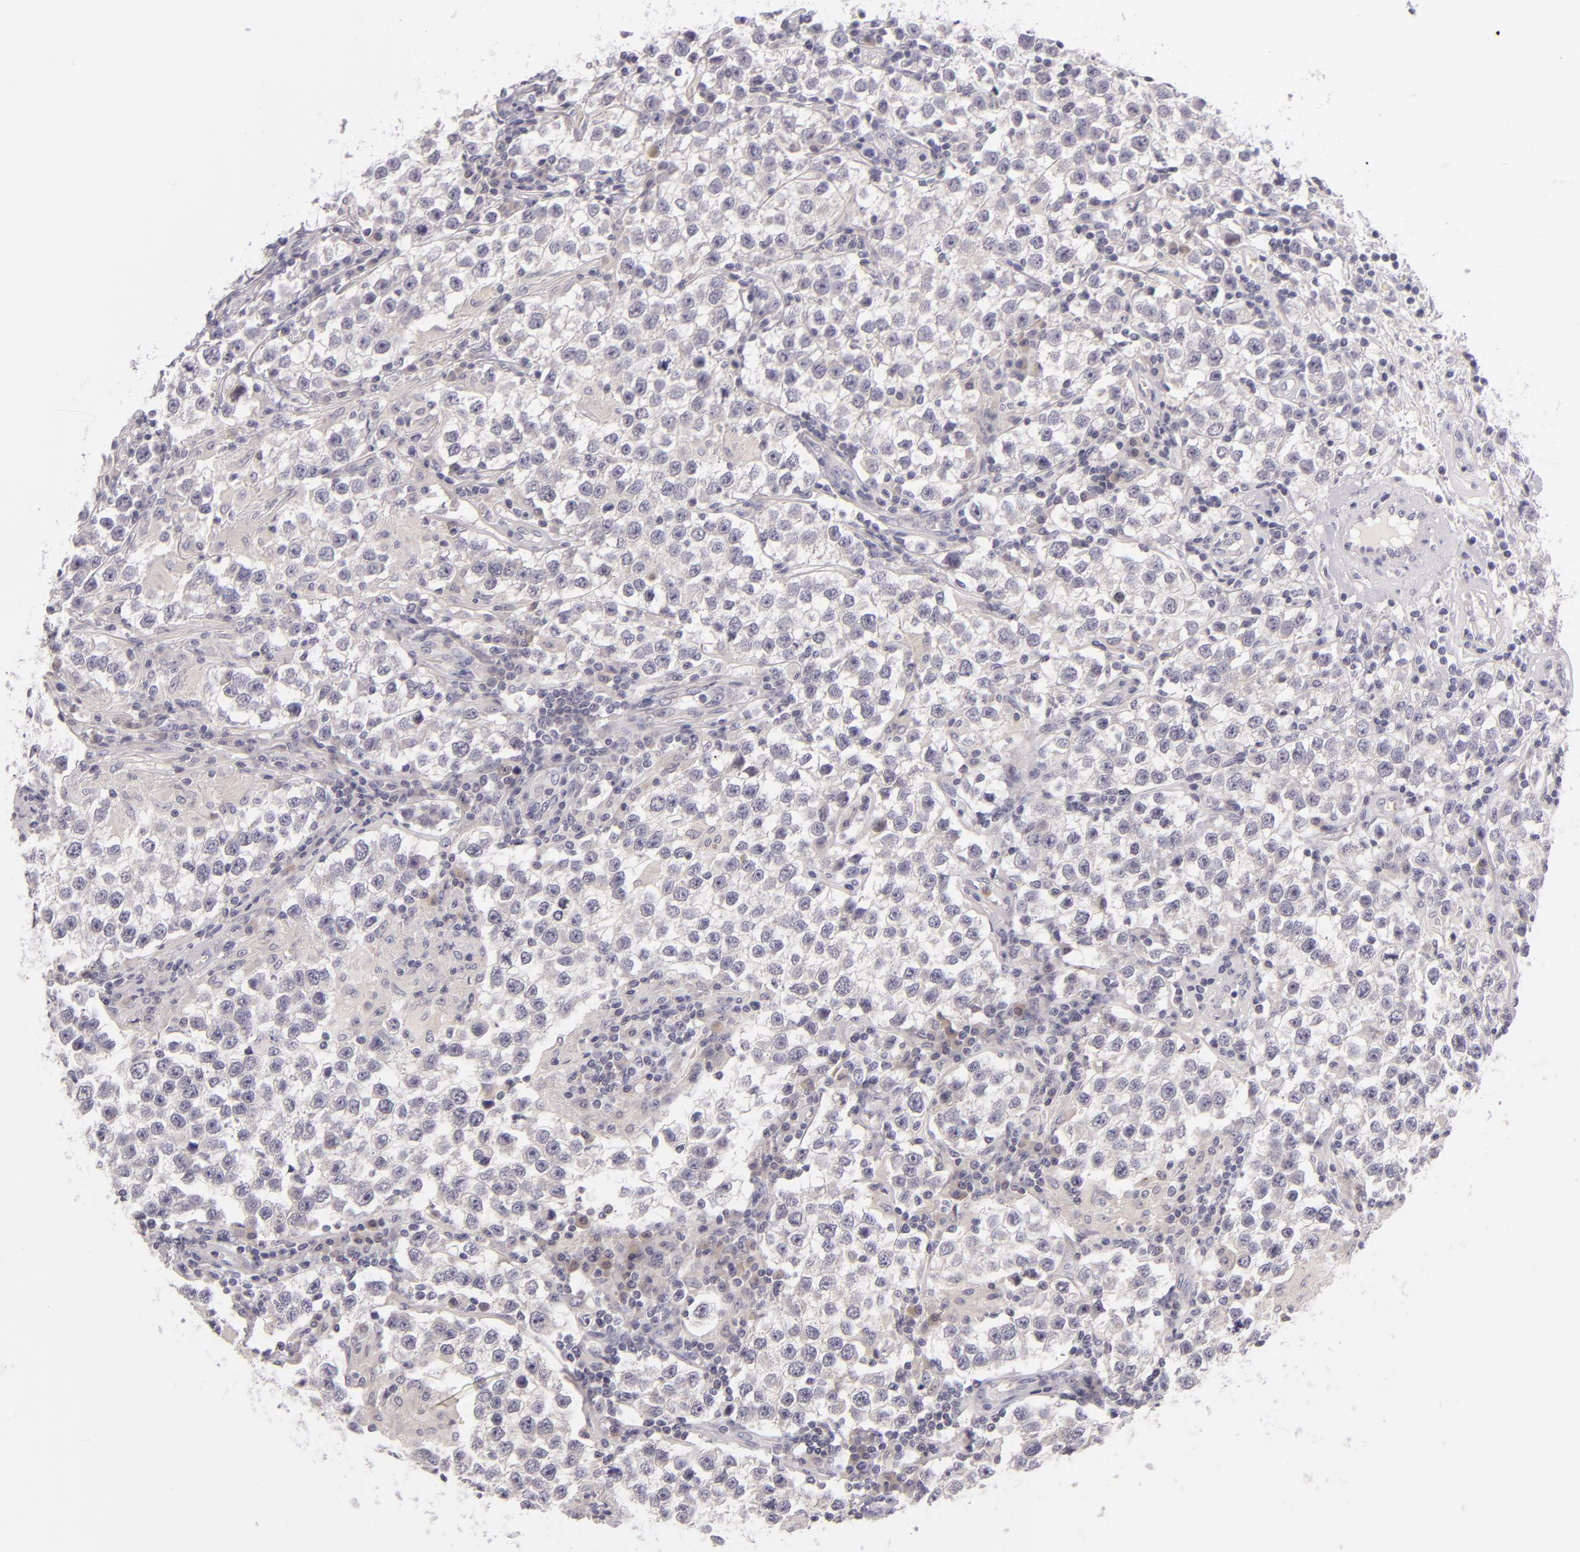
{"staining": {"intensity": "negative", "quantity": "none", "location": "none"}, "tissue": "testis cancer", "cell_type": "Tumor cells", "image_type": "cancer", "snomed": [{"axis": "morphology", "description": "Seminoma, NOS"}, {"axis": "topography", "description": "Testis"}], "caption": "This is an IHC micrograph of human testis cancer (seminoma). There is no staining in tumor cells.", "gene": "FAM181A", "patient": {"sex": "male", "age": 36}}